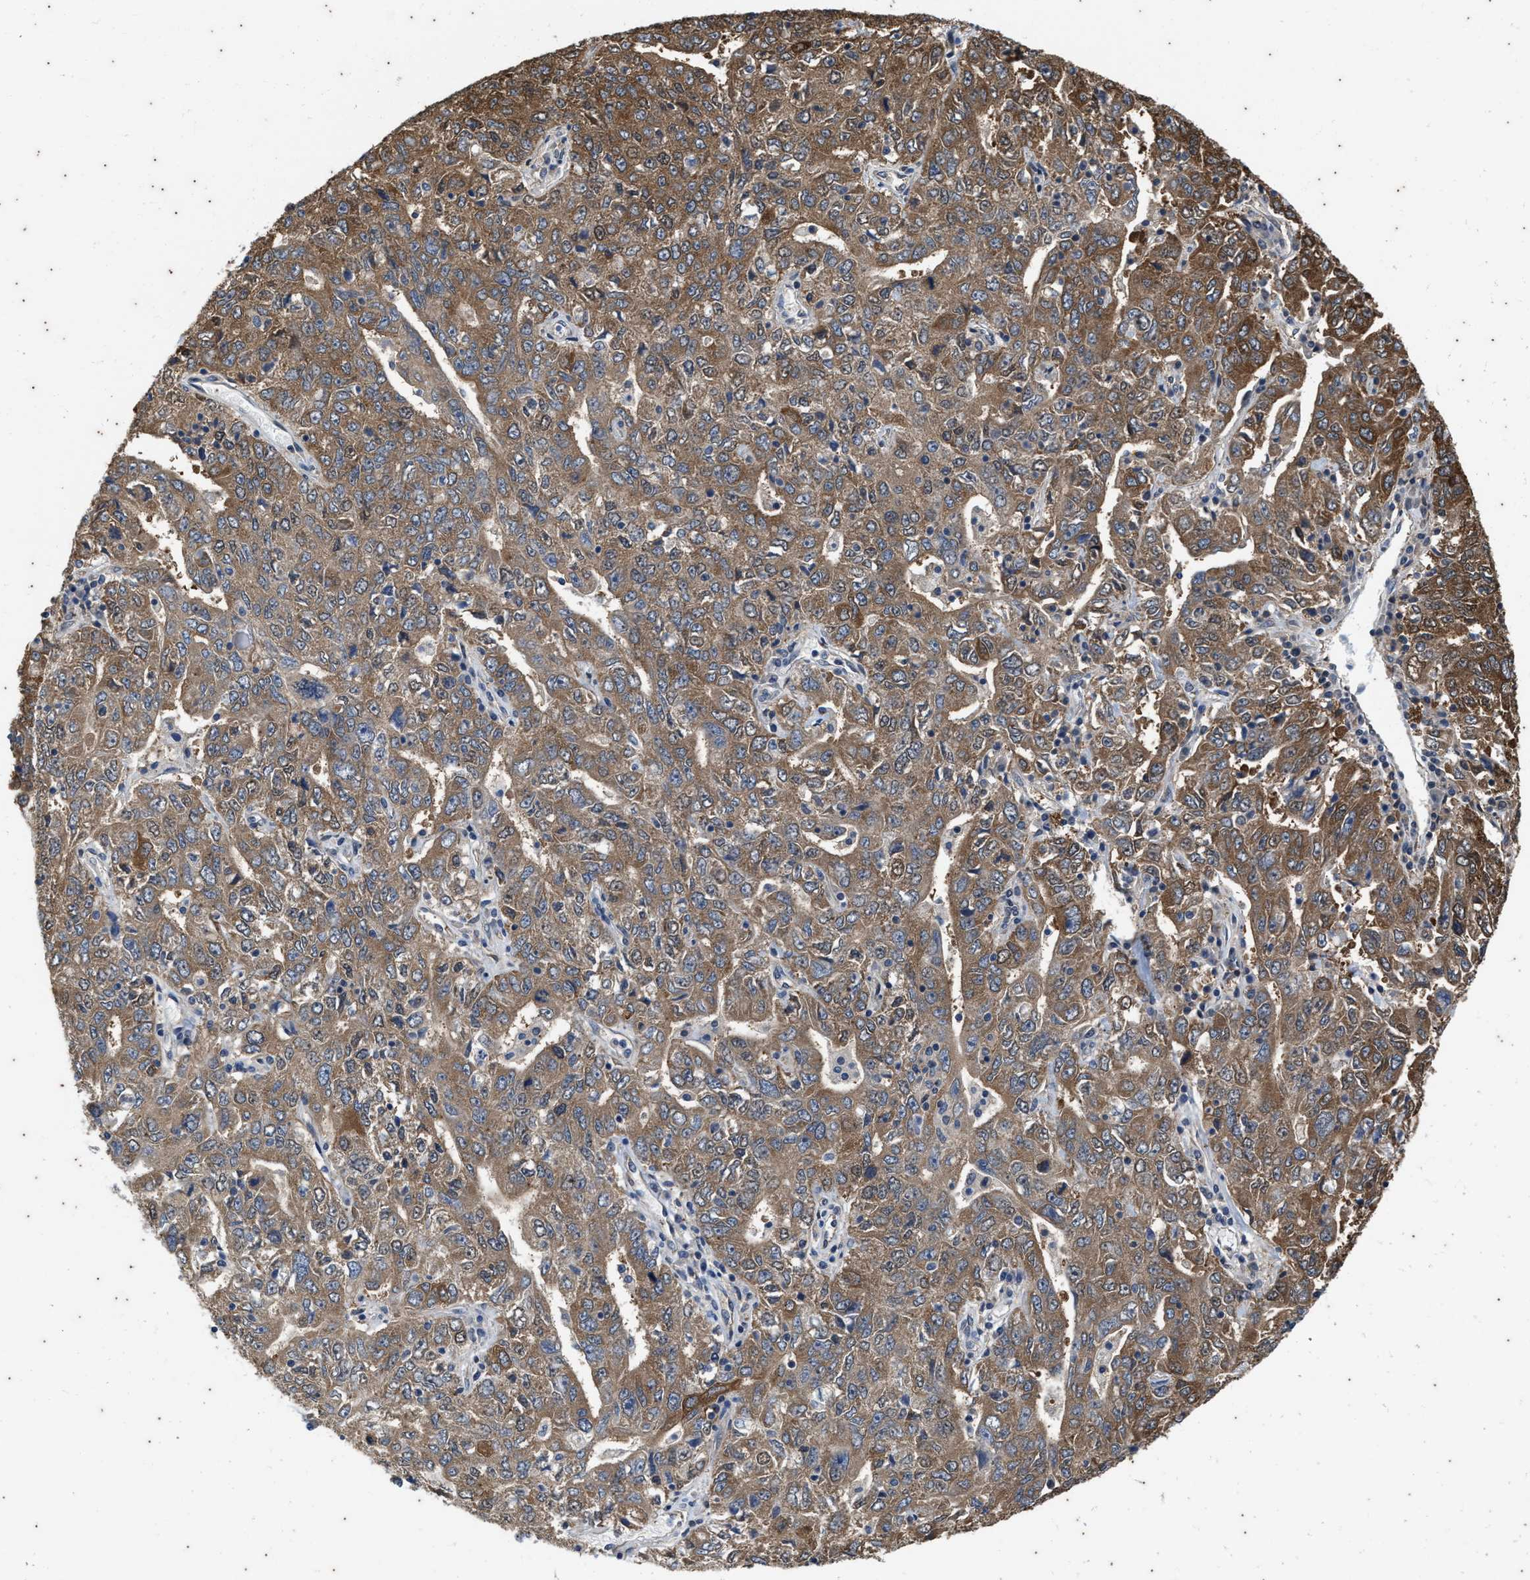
{"staining": {"intensity": "moderate", "quantity": ">75%", "location": "cytoplasmic/membranous"}, "tissue": "ovarian cancer", "cell_type": "Tumor cells", "image_type": "cancer", "snomed": [{"axis": "morphology", "description": "Carcinoma, endometroid"}, {"axis": "topography", "description": "Ovary"}], "caption": "Approximately >75% of tumor cells in ovarian endometroid carcinoma reveal moderate cytoplasmic/membranous protein expression as visualized by brown immunohistochemical staining.", "gene": "COX19", "patient": {"sex": "female", "age": 62}}